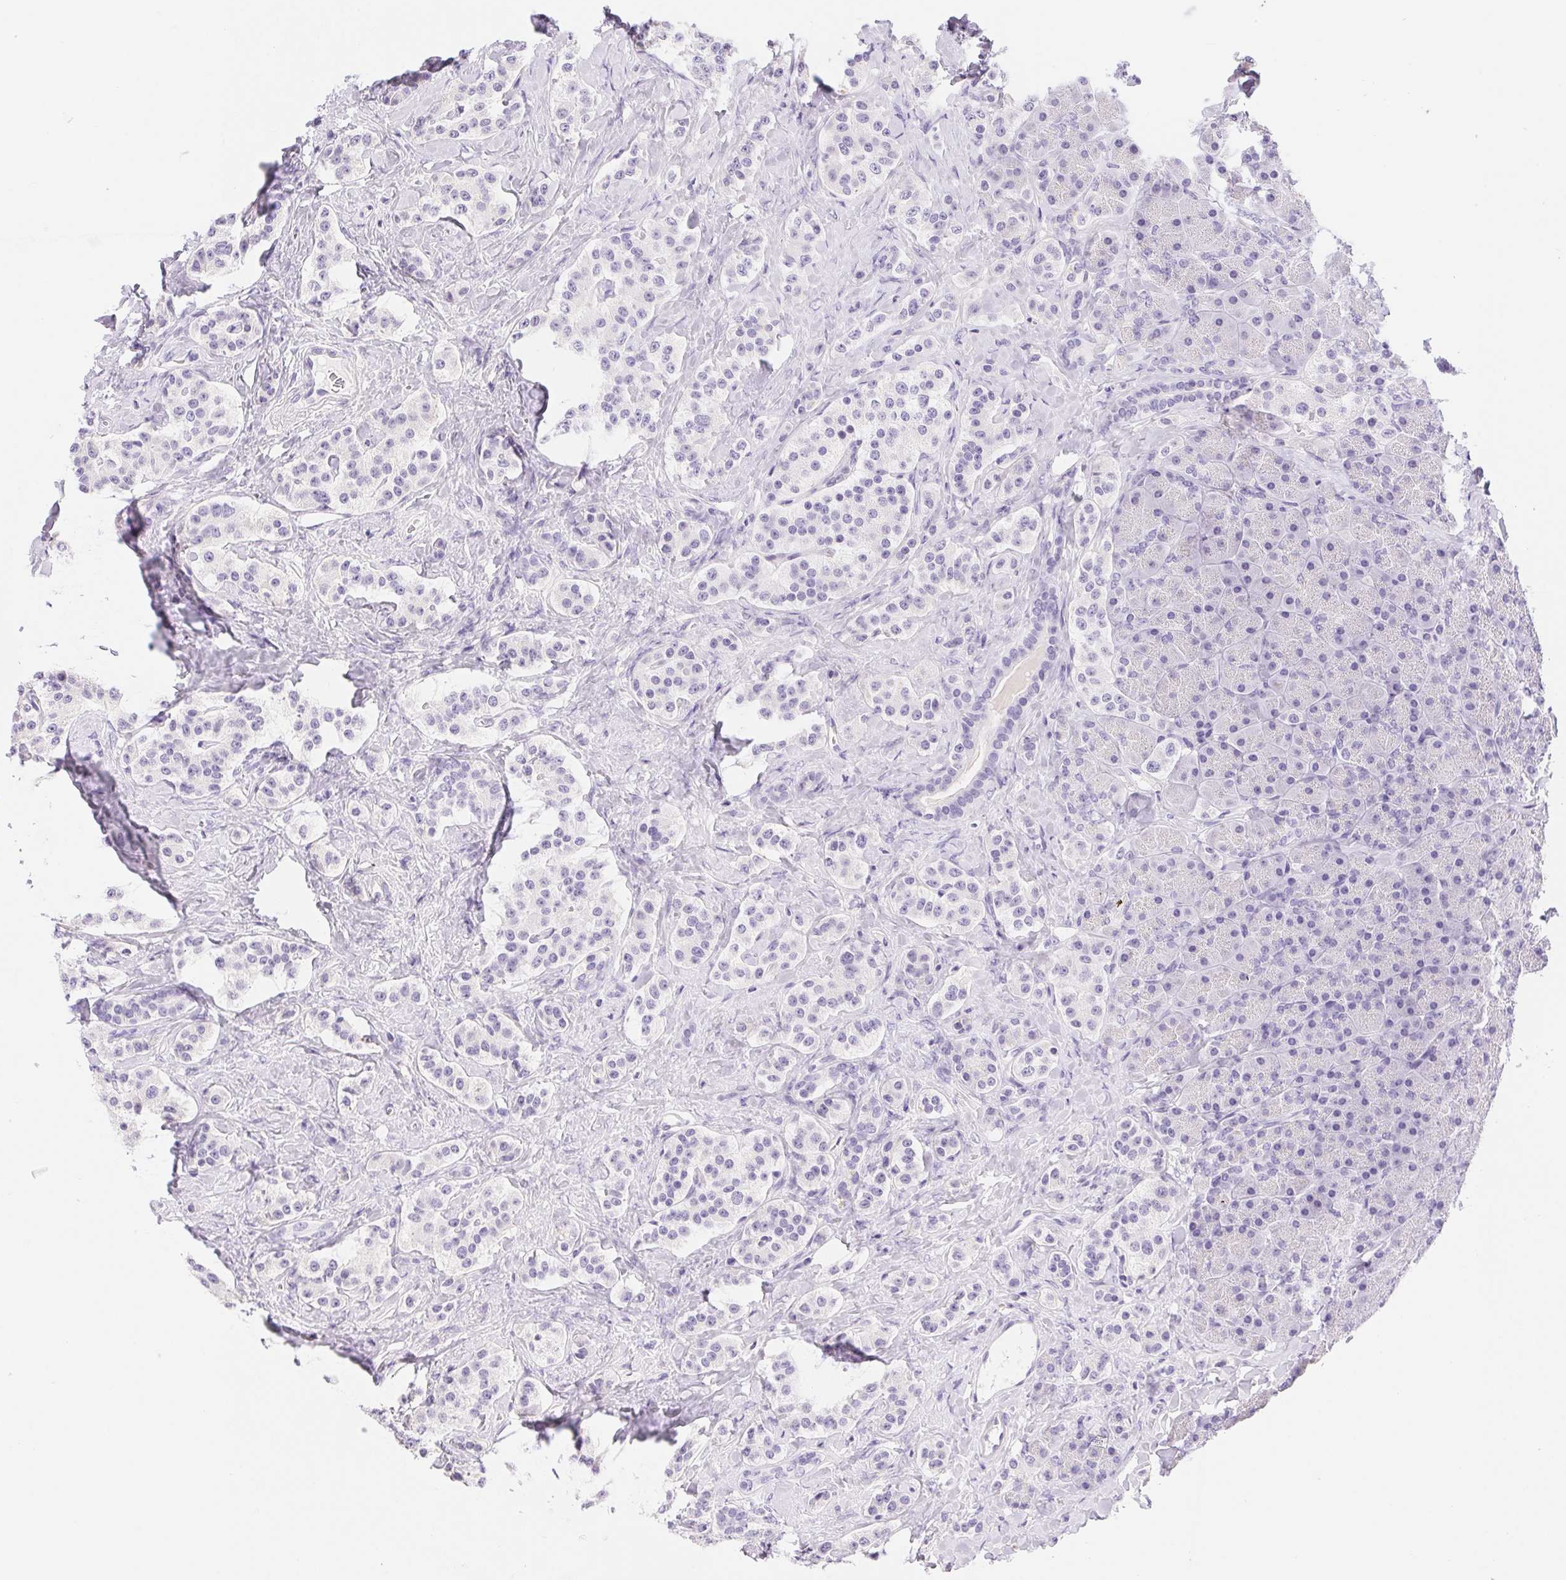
{"staining": {"intensity": "negative", "quantity": "none", "location": "none"}, "tissue": "carcinoid", "cell_type": "Tumor cells", "image_type": "cancer", "snomed": [{"axis": "morphology", "description": "Normal tissue, NOS"}, {"axis": "morphology", "description": "Carcinoid, malignant, NOS"}, {"axis": "topography", "description": "Pancreas"}], "caption": "Immunohistochemistry (IHC) of human carcinoid exhibits no staining in tumor cells.", "gene": "ASGR2", "patient": {"sex": "male", "age": 36}}